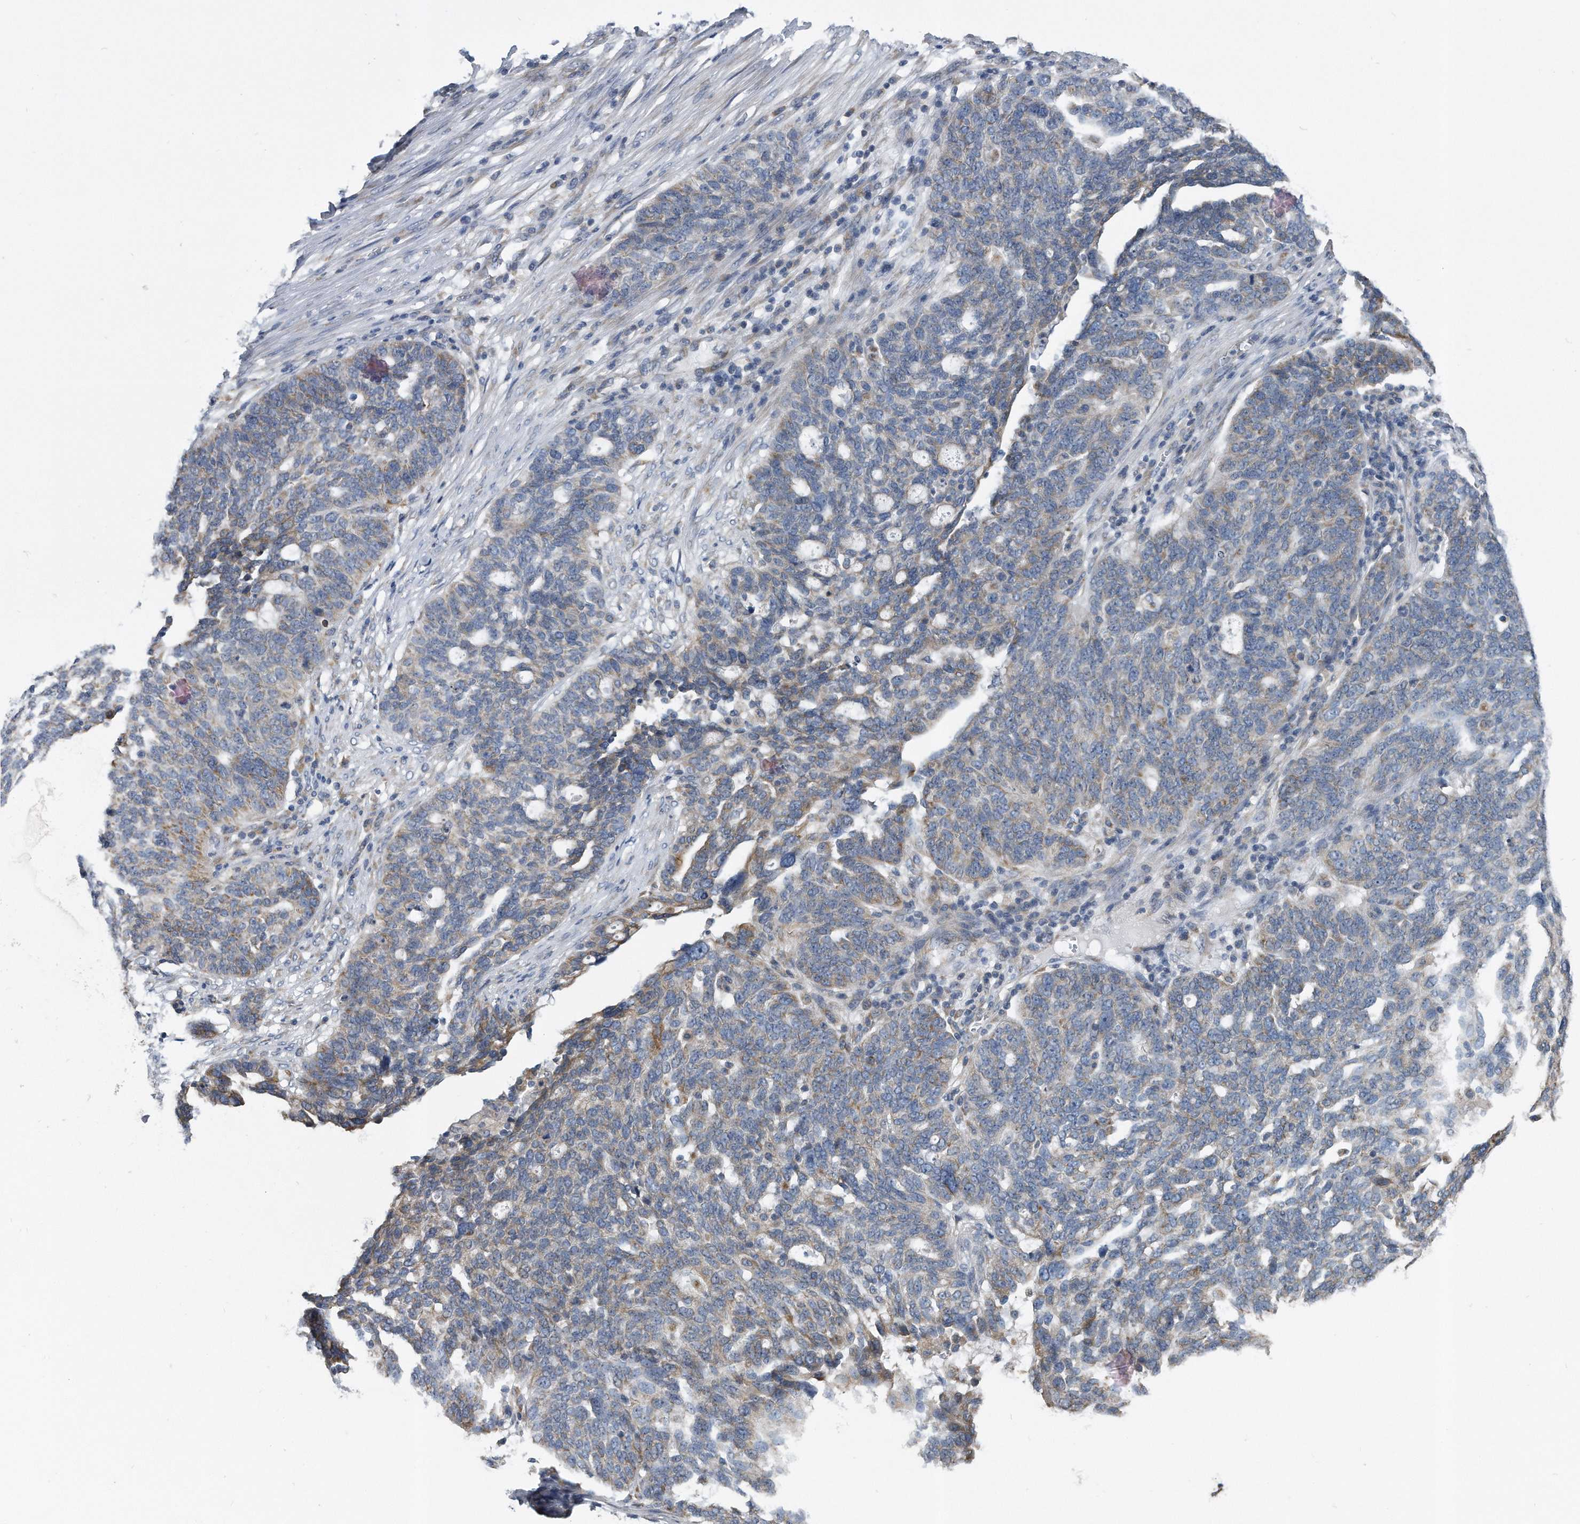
{"staining": {"intensity": "weak", "quantity": "<25%", "location": "cytoplasmic/membranous"}, "tissue": "ovarian cancer", "cell_type": "Tumor cells", "image_type": "cancer", "snomed": [{"axis": "morphology", "description": "Cystadenocarcinoma, serous, NOS"}, {"axis": "topography", "description": "Ovary"}], "caption": "High power microscopy photomicrograph of an IHC photomicrograph of ovarian cancer (serous cystadenocarcinoma), revealing no significant positivity in tumor cells.", "gene": "CCDC47", "patient": {"sex": "female", "age": 59}}